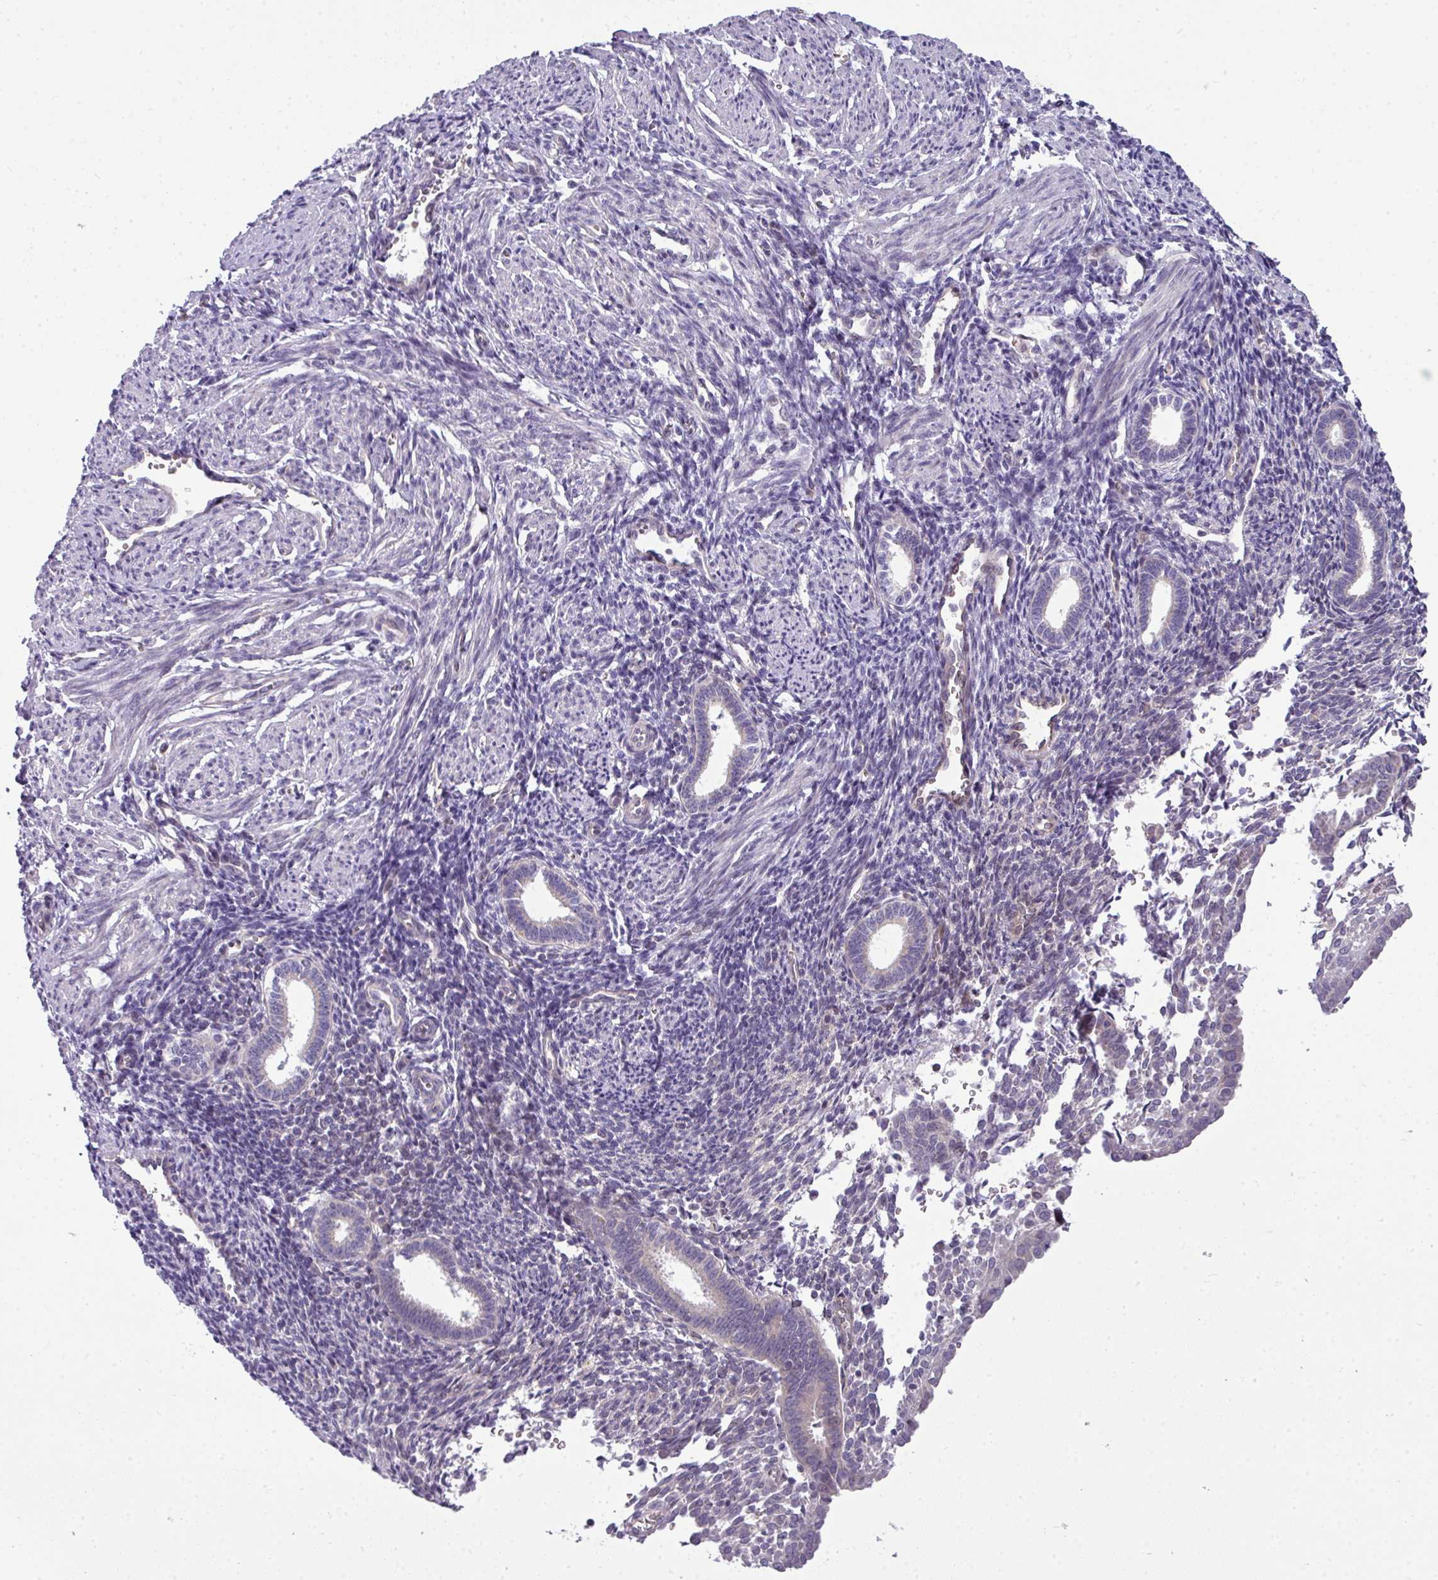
{"staining": {"intensity": "negative", "quantity": "none", "location": "none"}, "tissue": "endometrium", "cell_type": "Cells in endometrial stroma", "image_type": "normal", "snomed": [{"axis": "morphology", "description": "Normal tissue, NOS"}, {"axis": "topography", "description": "Endometrium"}], "caption": "A micrograph of endometrium stained for a protein displays no brown staining in cells in endometrial stroma. (Stains: DAB immunohistochemistry with hematoxylin counter stain, Microscopy: brightfield microscopy at high magnification).", "gene": "STAT5A", "patient": {"sex": "female", "age": 32}}